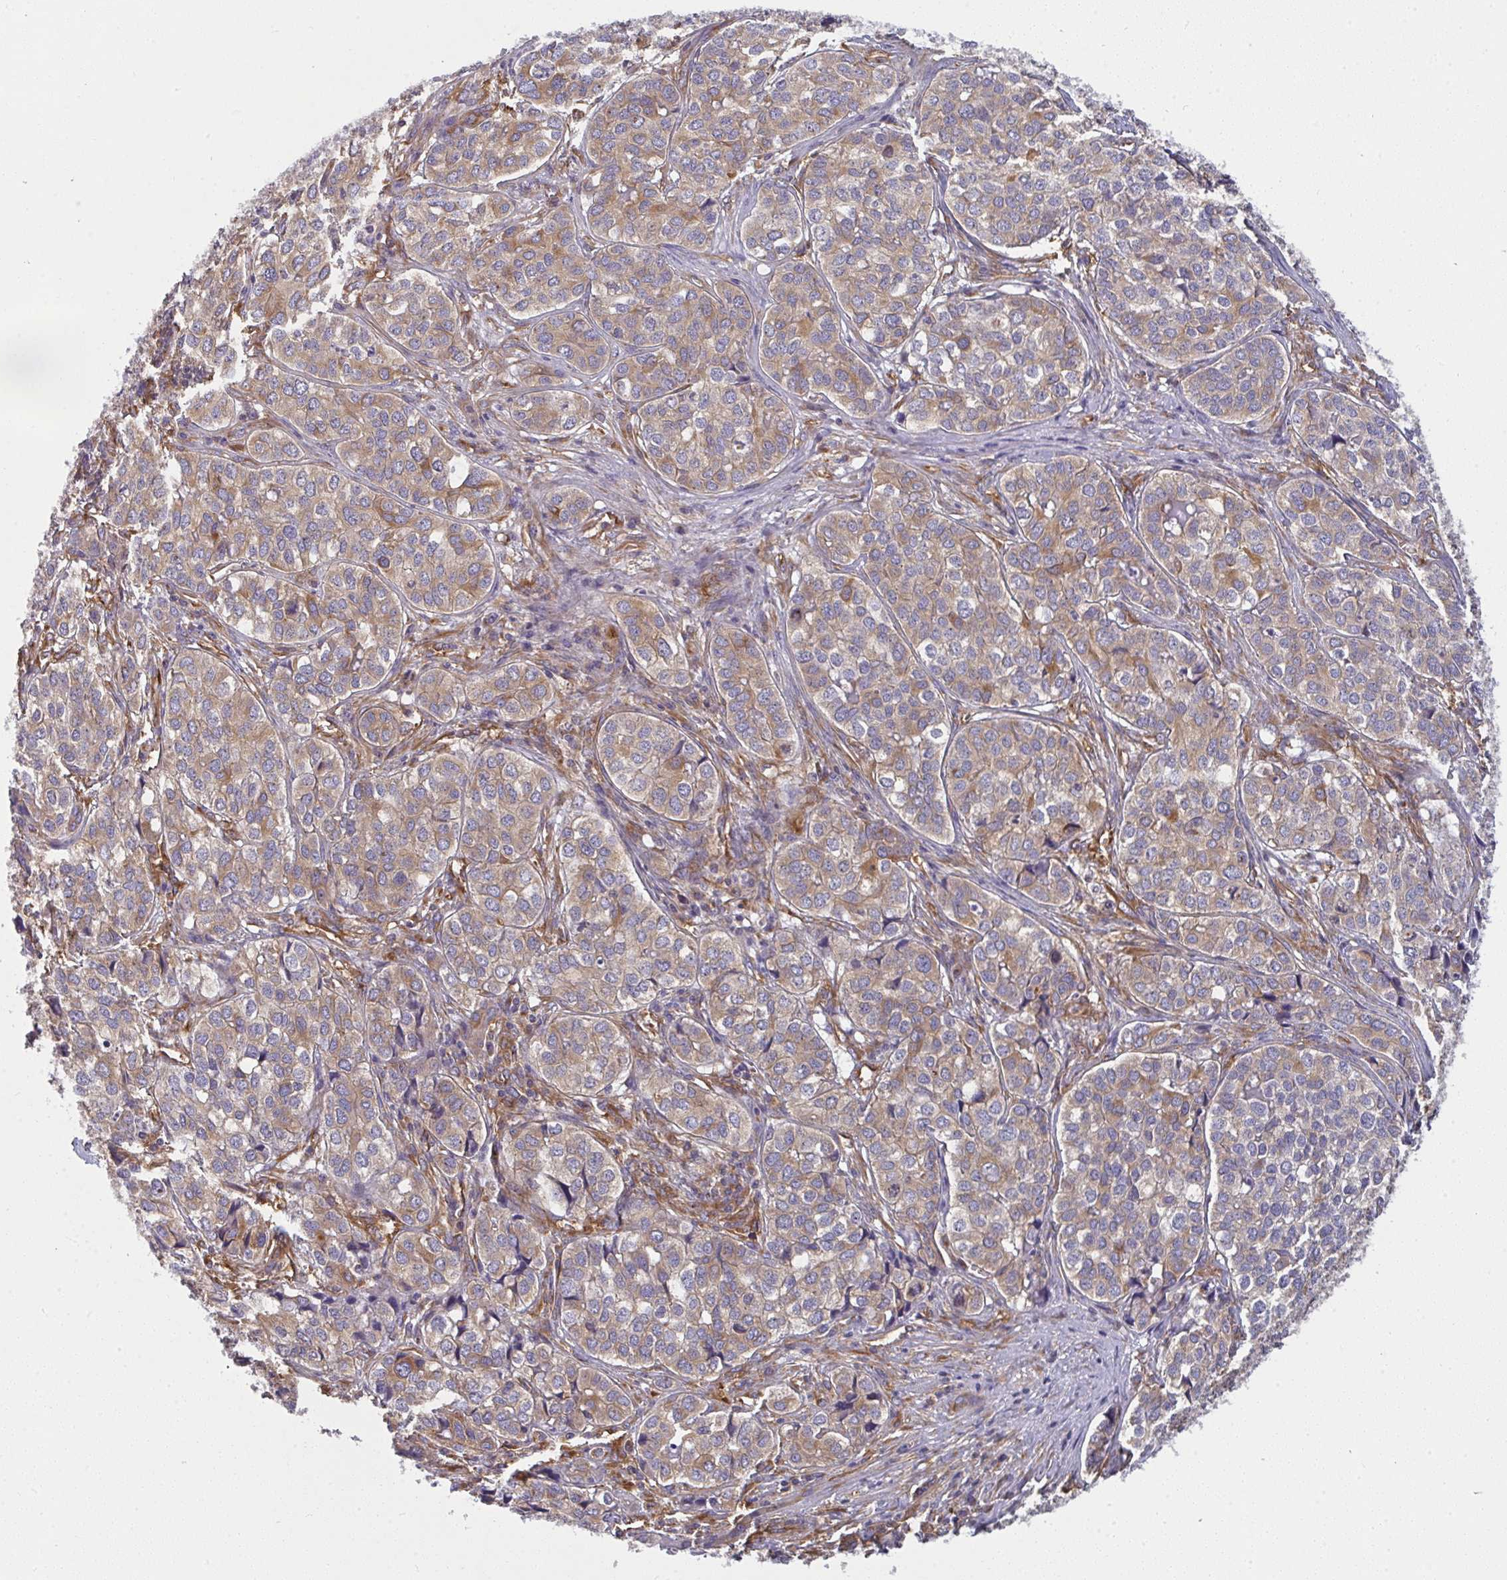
{"staining": {"intensity": "weak", "quantity": ">75%", "location": "cytoplasmic/membranous"}, "tissue": "liver cancer", "cell_type": "Tumor cells", "image_type": "cancer", "snomed": [{"axis": "morphology", "description": "Cholangiocarcinoma"}, {"axis": "topography", "description": "Liver"}], "caption": "There is low levels of weak cytoplasmic/membranous staining in tumor cells of liver cancer, as demonstrated by immunohistochemical staining (brown color).", "gene": "DYNC1I2", "patient": {"sex": "male", "age": 56}}